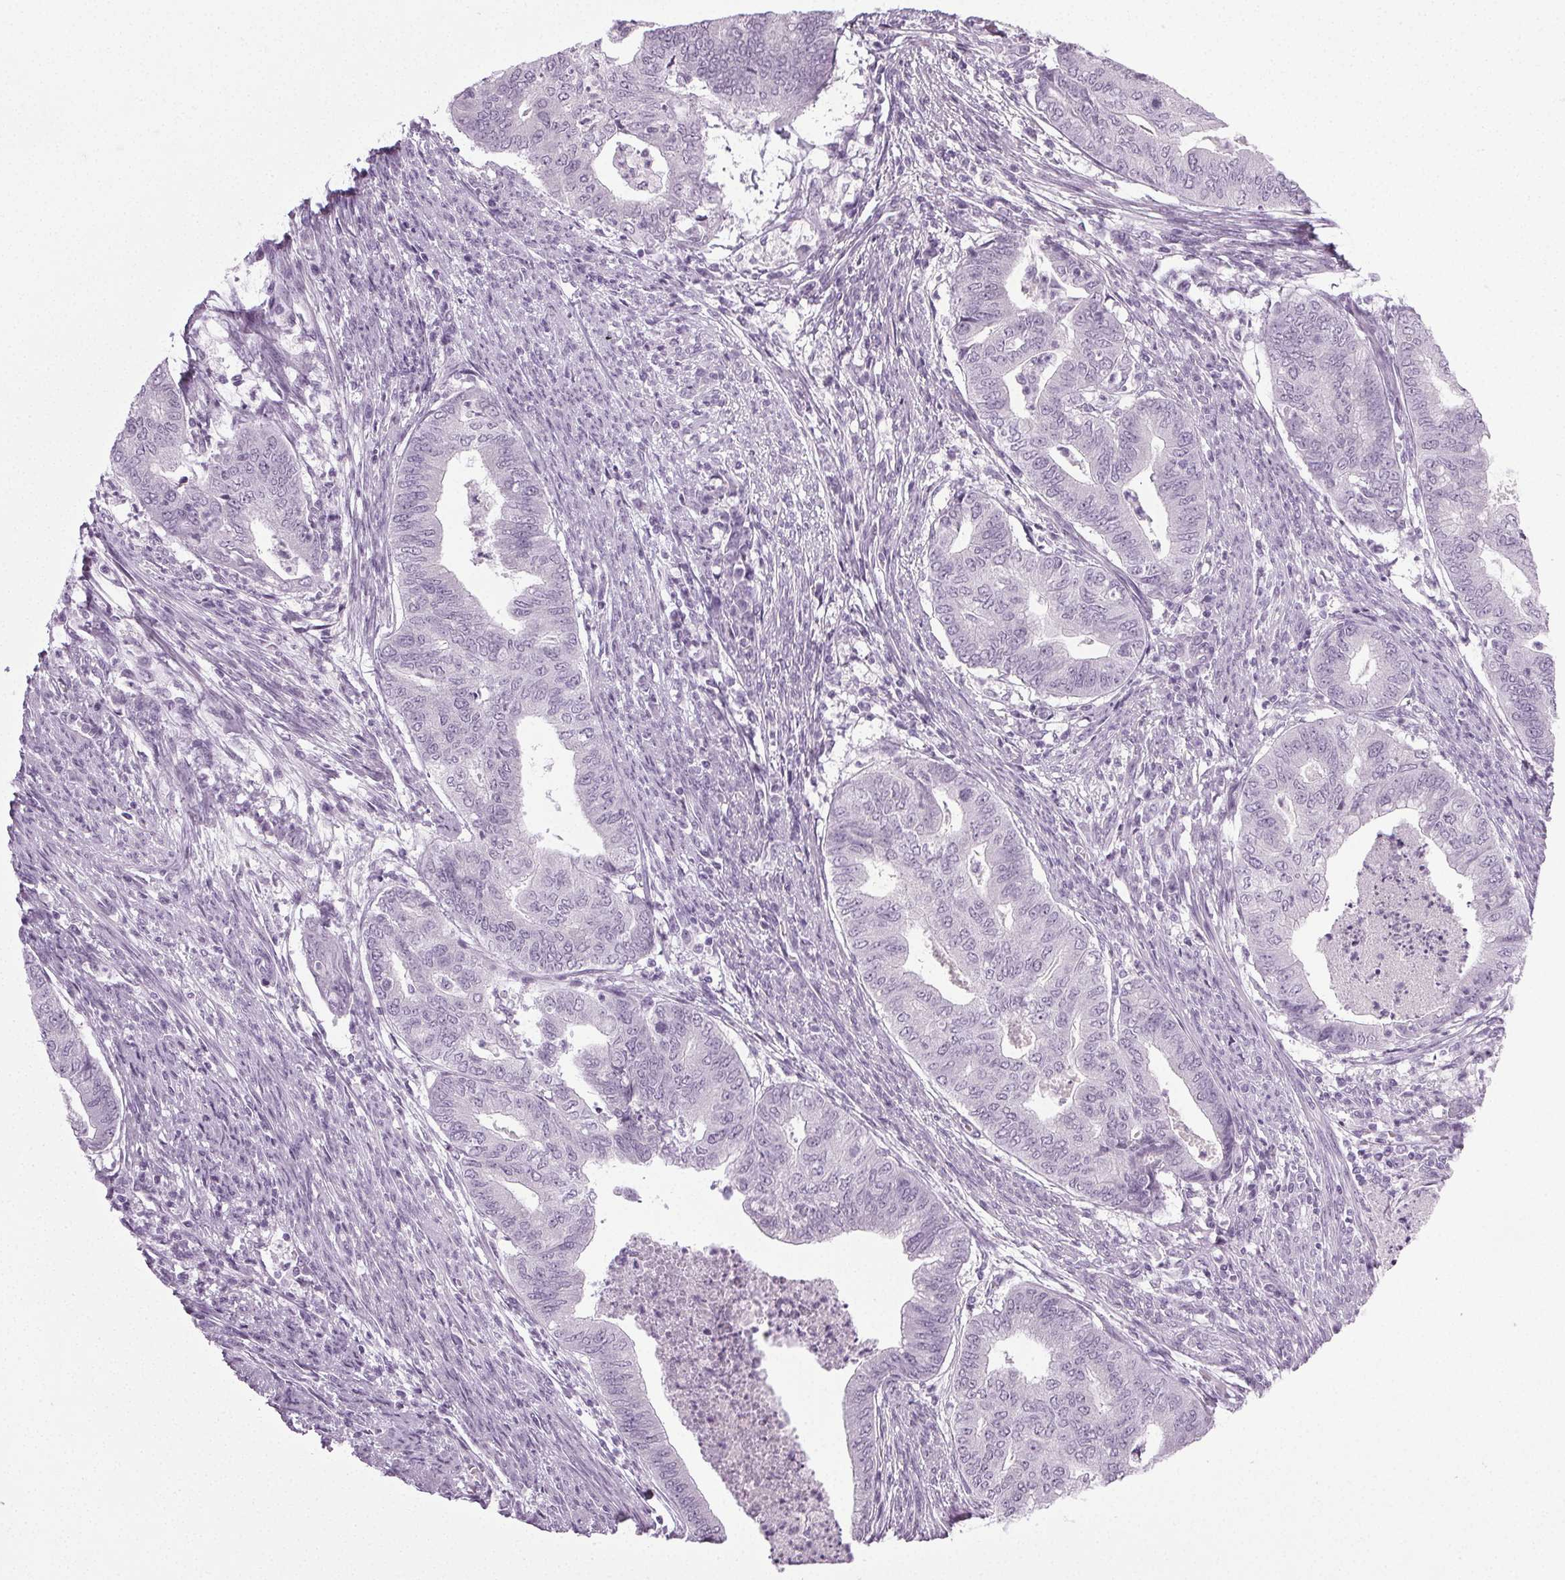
{"staining": {"intensity": "negative", "quantity": "none", "location": "none"}, "tissue": "endometrial cancer", "cell_type": "Tumor cells", "image_type": "cancer", "snomed": [{"axis": "morphology", "description": "Adenocarcinoma, NOS"}, {"axis": "topography", "description": "Endometrium"}], "caption": "Immunohistochemical staining of human endometrial cancer shows no significant positivity in tumor cells.", "gene": "IGF2BP1", "patient": {"sex": "female", "age": 79}}